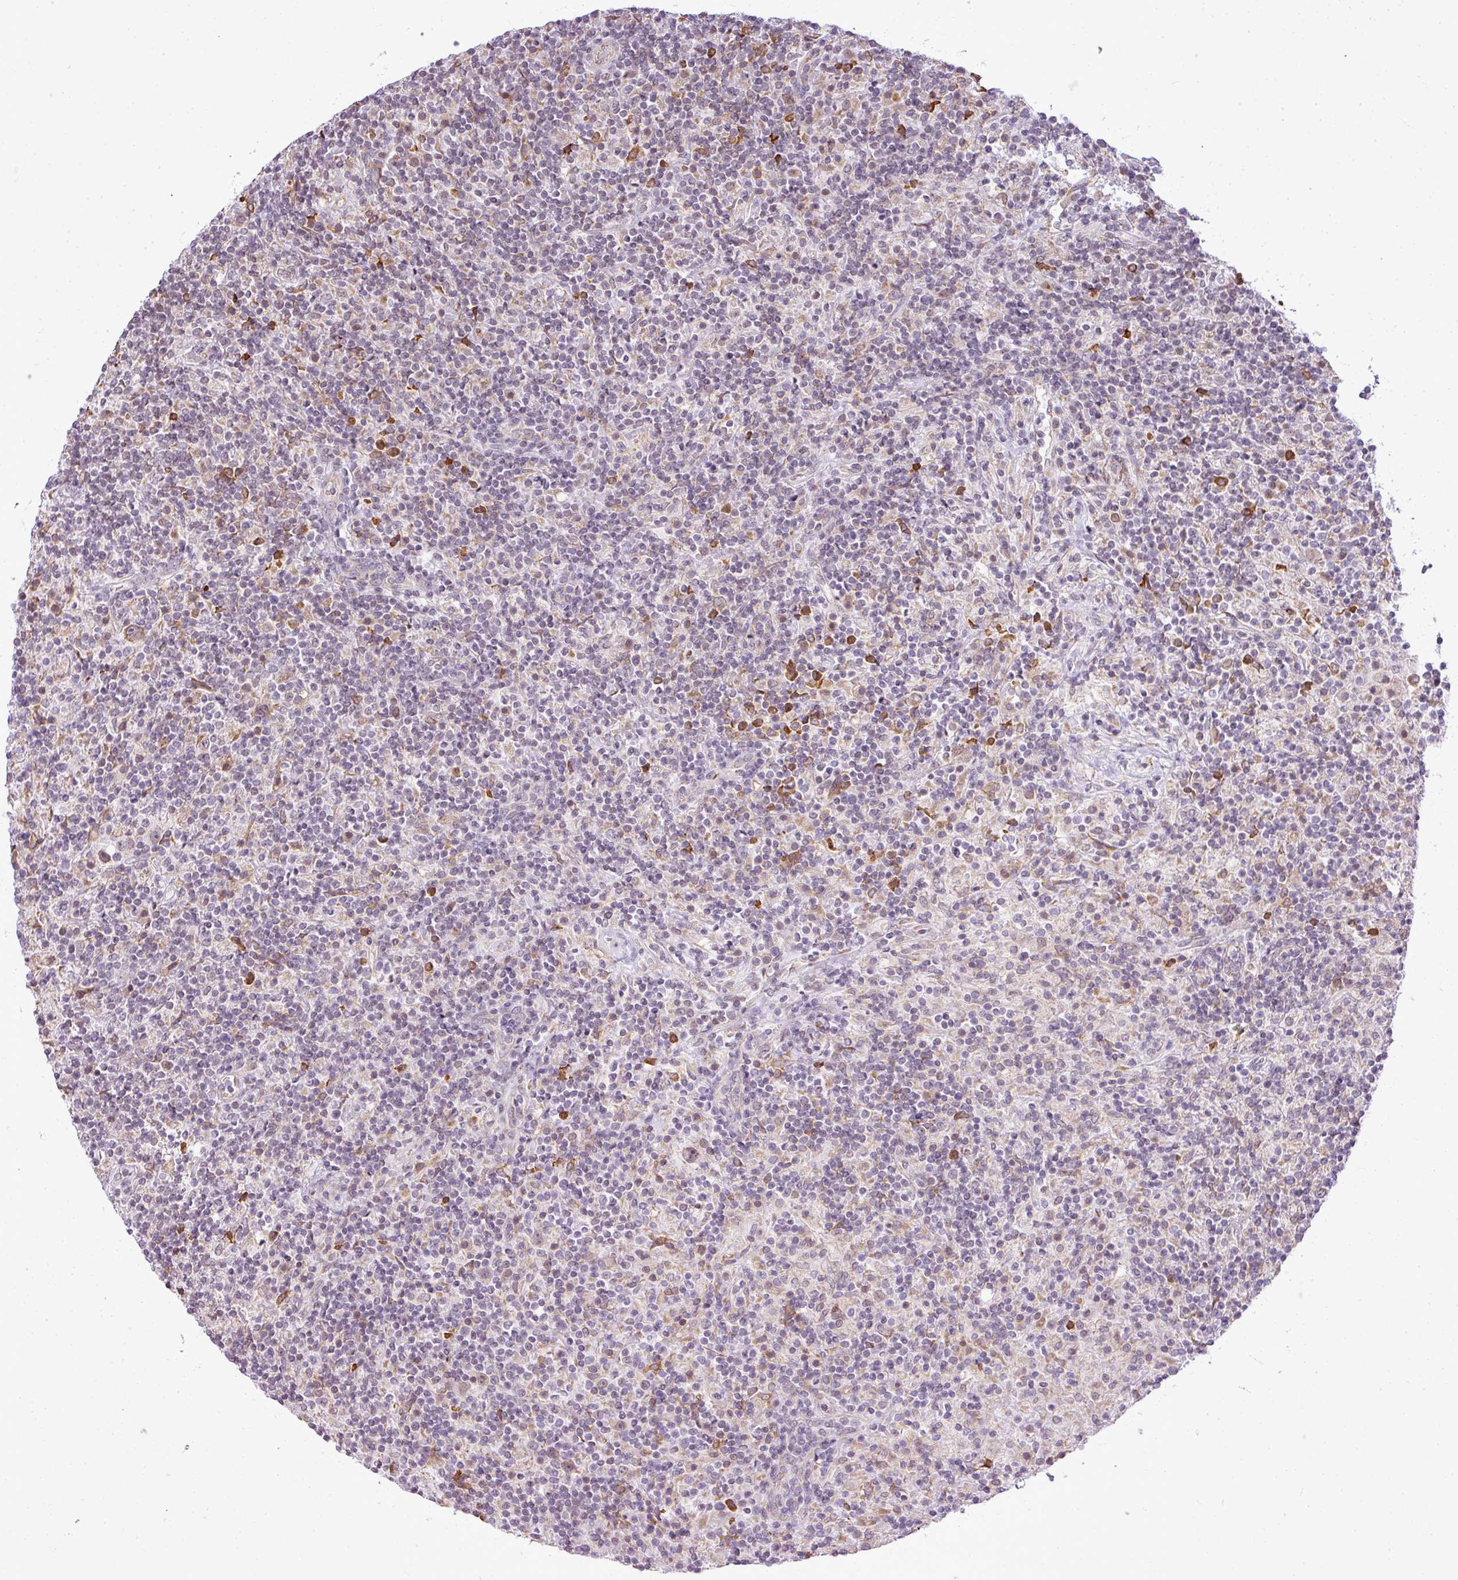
{"staining": {"intensity": "negative", "quantity": "none", "location": "none"}, "tissue": "lymphoma", "cell_type": "Tumor cells", "image_type": "cancer", "snomed": [{"axis": "morphology", "description": "Hodgkin's disease, NOS"}, {"axis": "topography", "description": "Lymph node"}], "caption": "This is a histopathology image of immunohistochemistry (IHC) staining of Hodgkin's disease, which shows no positivity in tumor cells.", "gene": "COX18", "patient": {"sex": "male", "age": 70}}